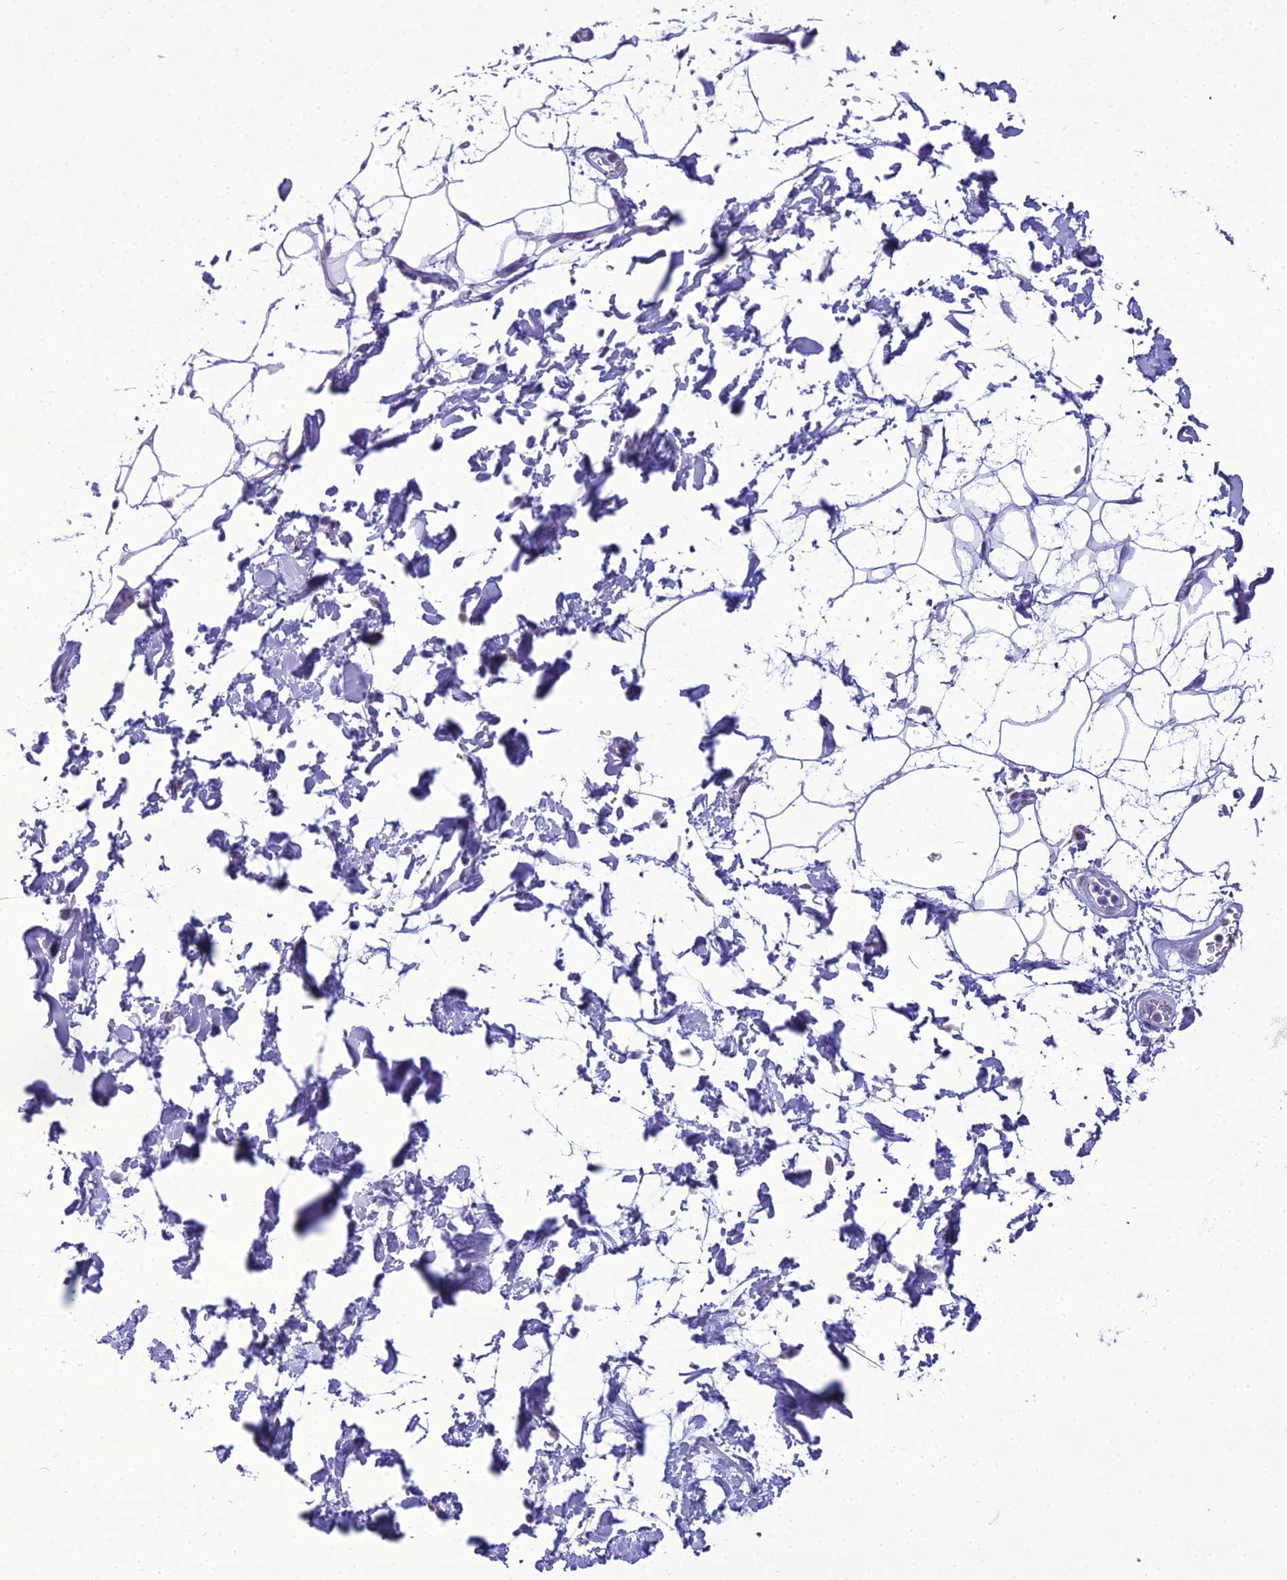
{"staining": {"intensity": "negative", "quantity": "none", "location": "none"}, "tissue": "adipose tissue", "cell_type": "Adipocytes", "image_type": "normal", "snomed": [{"axis": "morphology", "description": "Normal tissue, NOS"}, {"axis": "topography", "description": "Soft tissue"}], "caption": "Immunohistochemical staining of unremarkable adipose tissue shows no significant expression in adipocytes. The staining was performed using DAB (3,3'-diaminobenzidine) to visualize the protein expression in brown, while the nuclei were stained in blue with hematoxylin (Magnification: 20x).", "gene": "B9D2", "patient": {"sex": "male", "age": 72}}